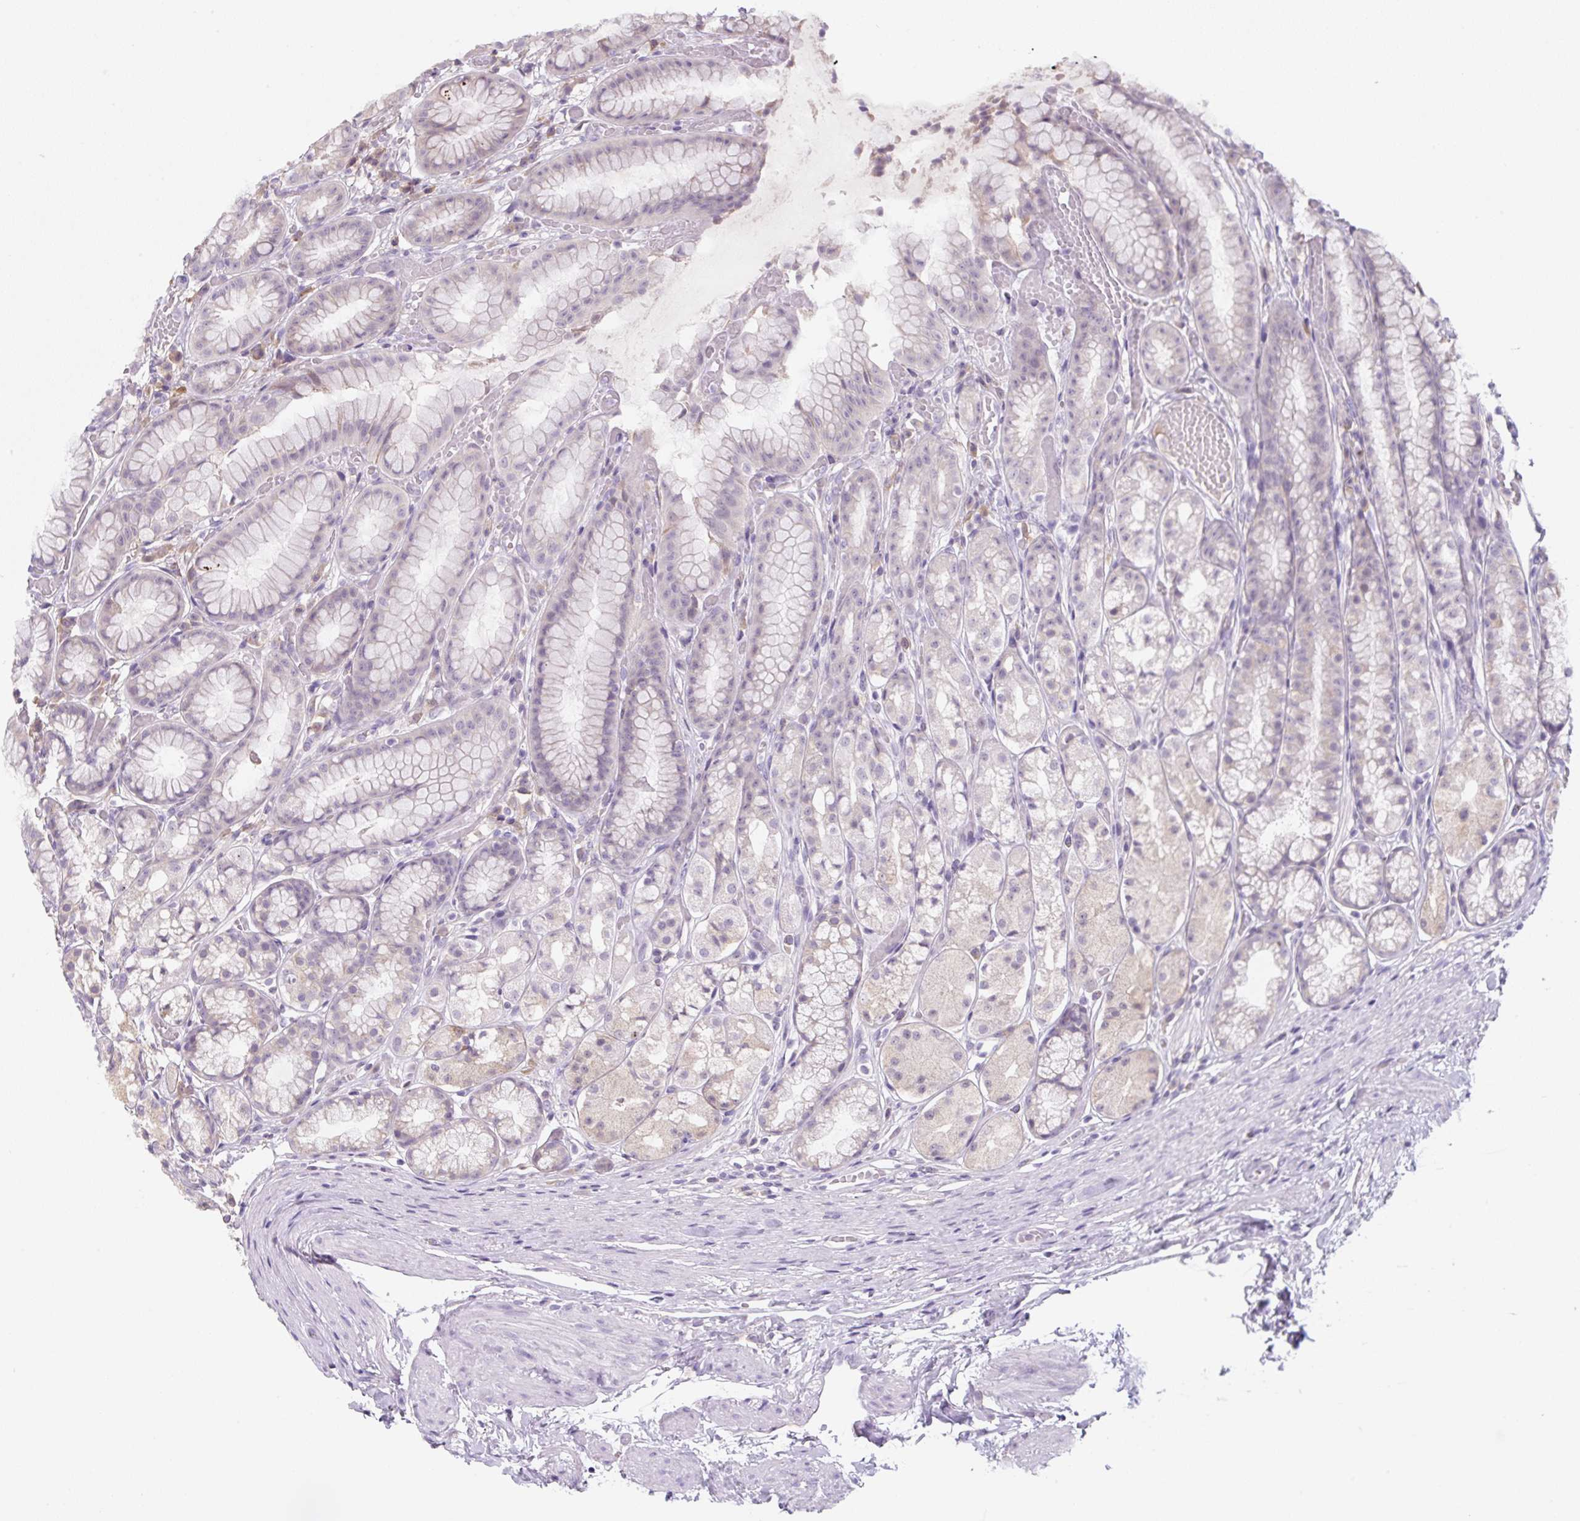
{"staining": {"intensity": "moderate", "quantity": "<25%", "location": "cytoplasmic/membranous"}, "tissue": "stomach", "cell_type": "Glandular cells", "image_type": "normal", "snomed": [{"axis": "morphology", "description": "Normal tissue, NOS"}, {"axis": "topography", "description": "Smooth muscle"}, {"axis": "topography", "description": "Stomach"}], "caption": "Human stomach stained with a brown dye exhibits moderate cytoplasmic/membranous positive positivity in approximately <25% of glandular cells.", "gene": "FZD5", "patient": {"sex": "male", "age": 70}}